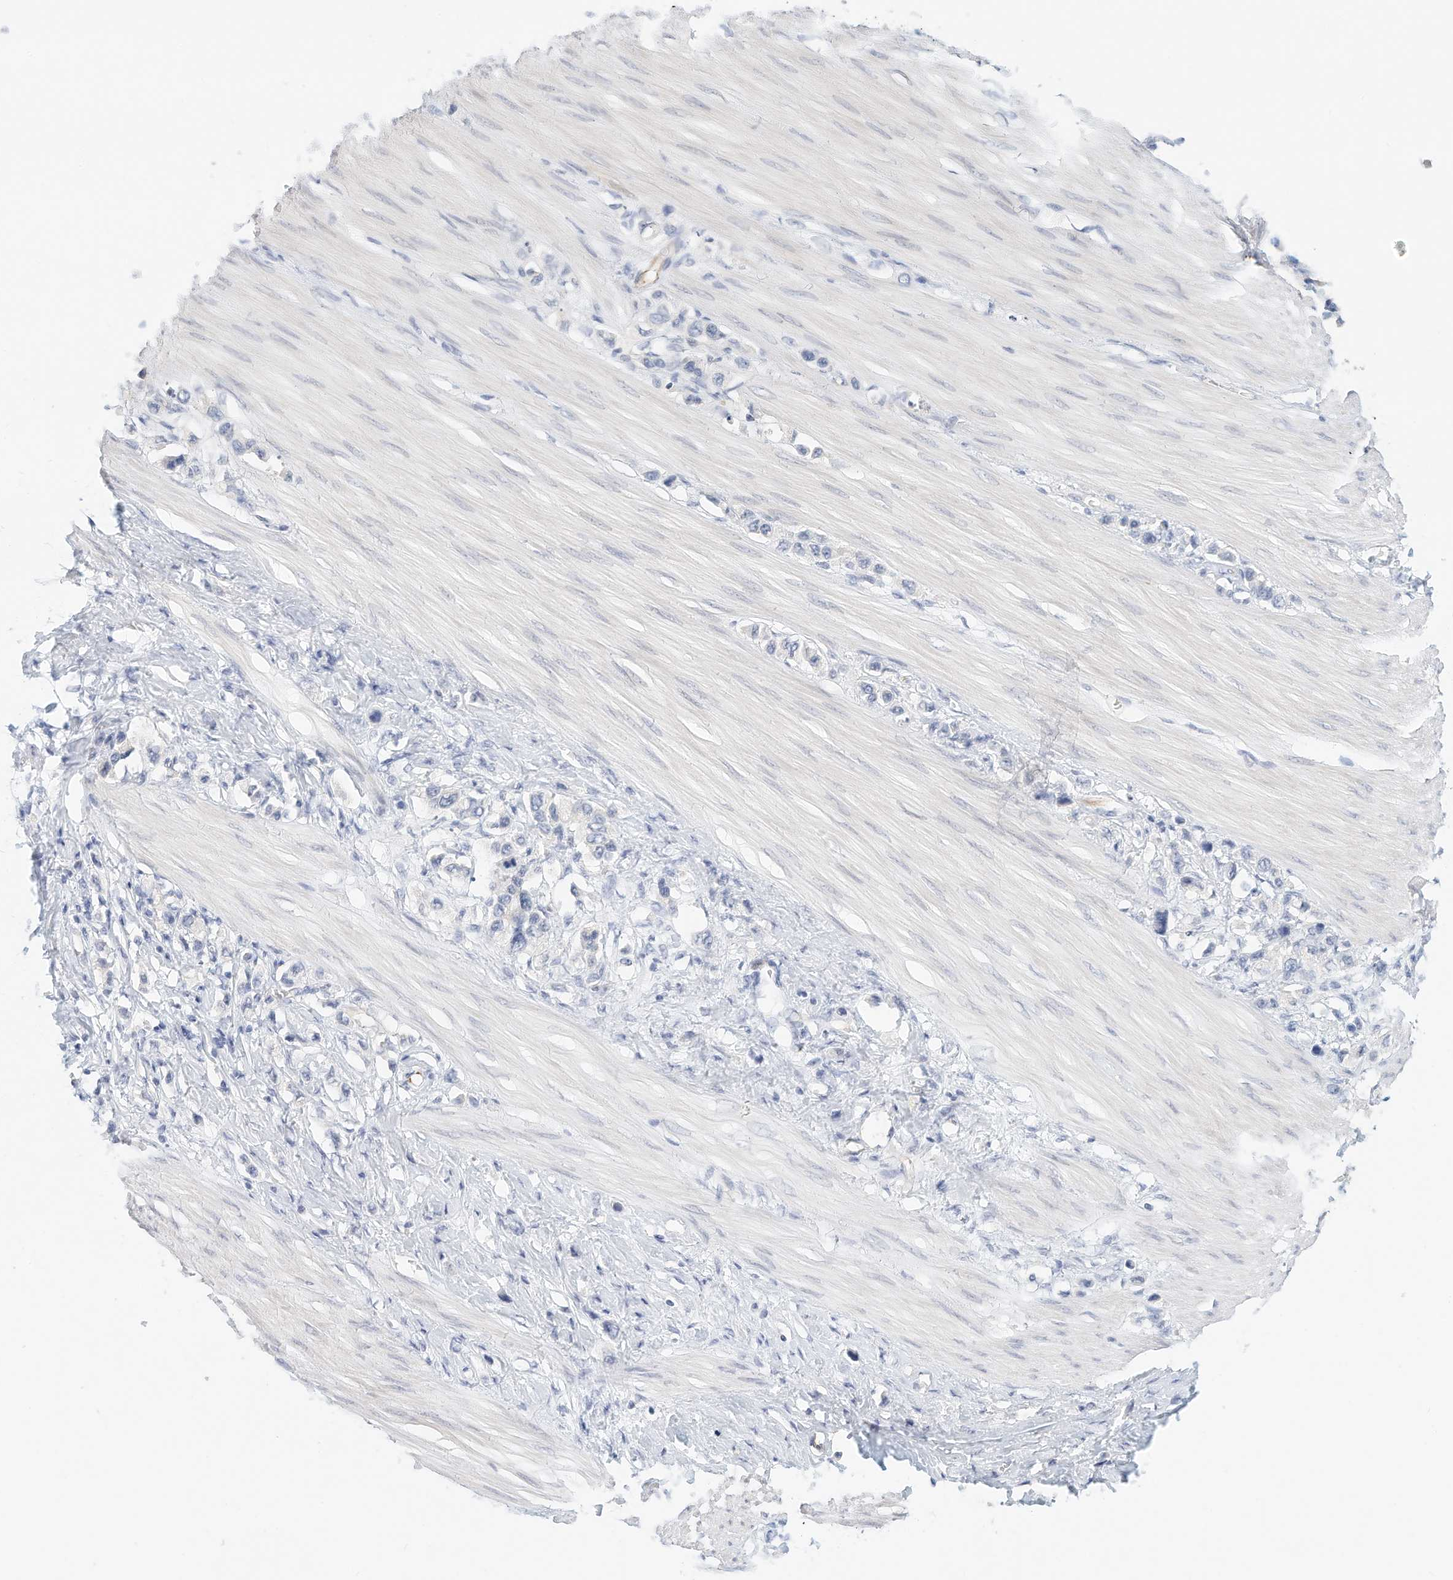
{"staining": {"intensity": "negative", "quantity": "none", "location": "none"}, "tissue": "stomach cancer", "cell_type": "Tumor cells", "image_type": "cancer", "snomed": [{"axis": "morphology", "description": "Adenocarcinoma, NOS"}, {"axis": "topography", "description": "Stomach"}], "caption": "Stomach adenocarcinoma stained for a protein using IHC displays no staining tumor cells.", "gene": "ARHGAP28", "patient": {"sex": "female", "age": 65}}